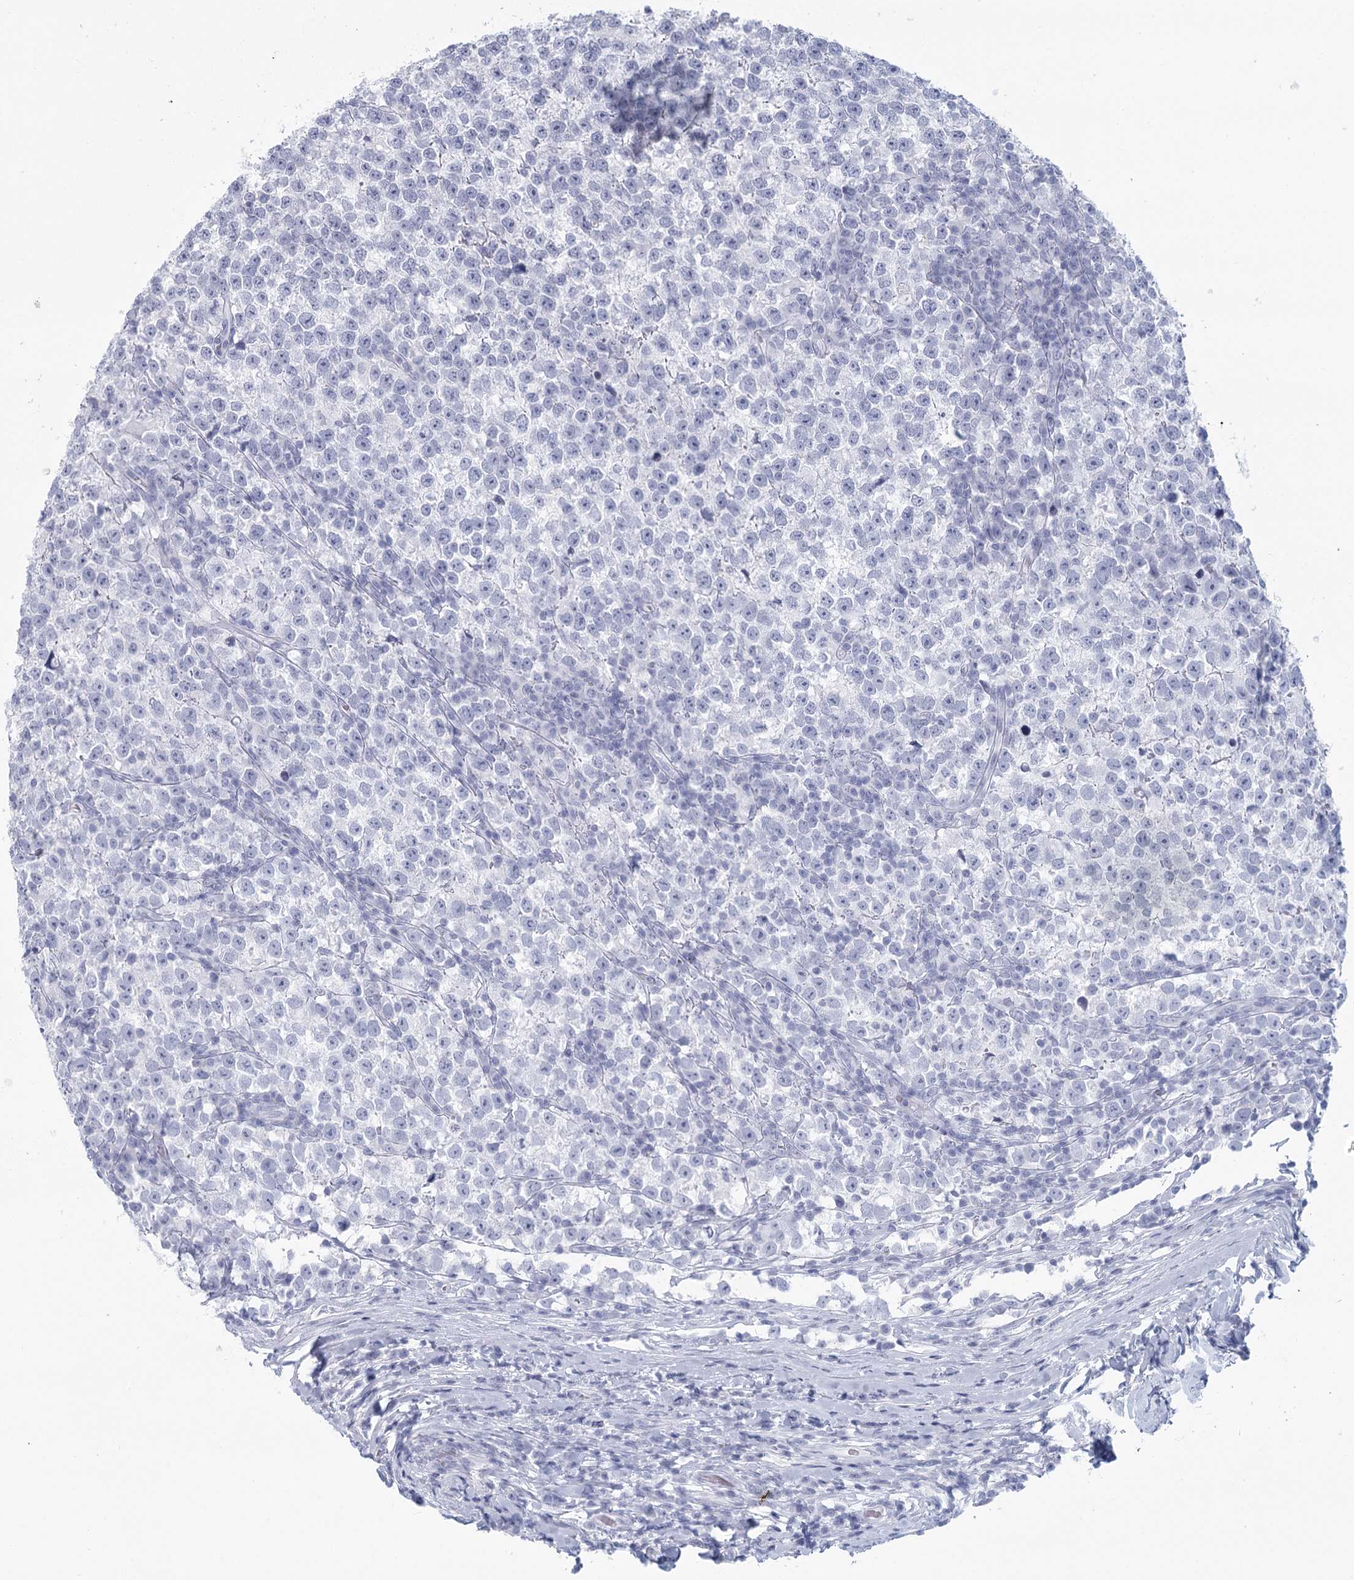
{"staining": {"intensity": "negative", "quantity": "none", "location": "none"}, "tissue": "testis cancer", "cell_type": "Tumor cells", "image_type": "cancer", "snomed": [{"axis": "morphology", "description": "Normal tissue, NOS"}, {"axis": "morphology", "description": "Seminoma, NOS"}, {"axis": "topography", "description": "Testis"}], "caption": "The image exhibits no staining of tumor cells in testis seminoma.", "gene": "WNT8B", "patient": {"sex": "male", "age": 43}}